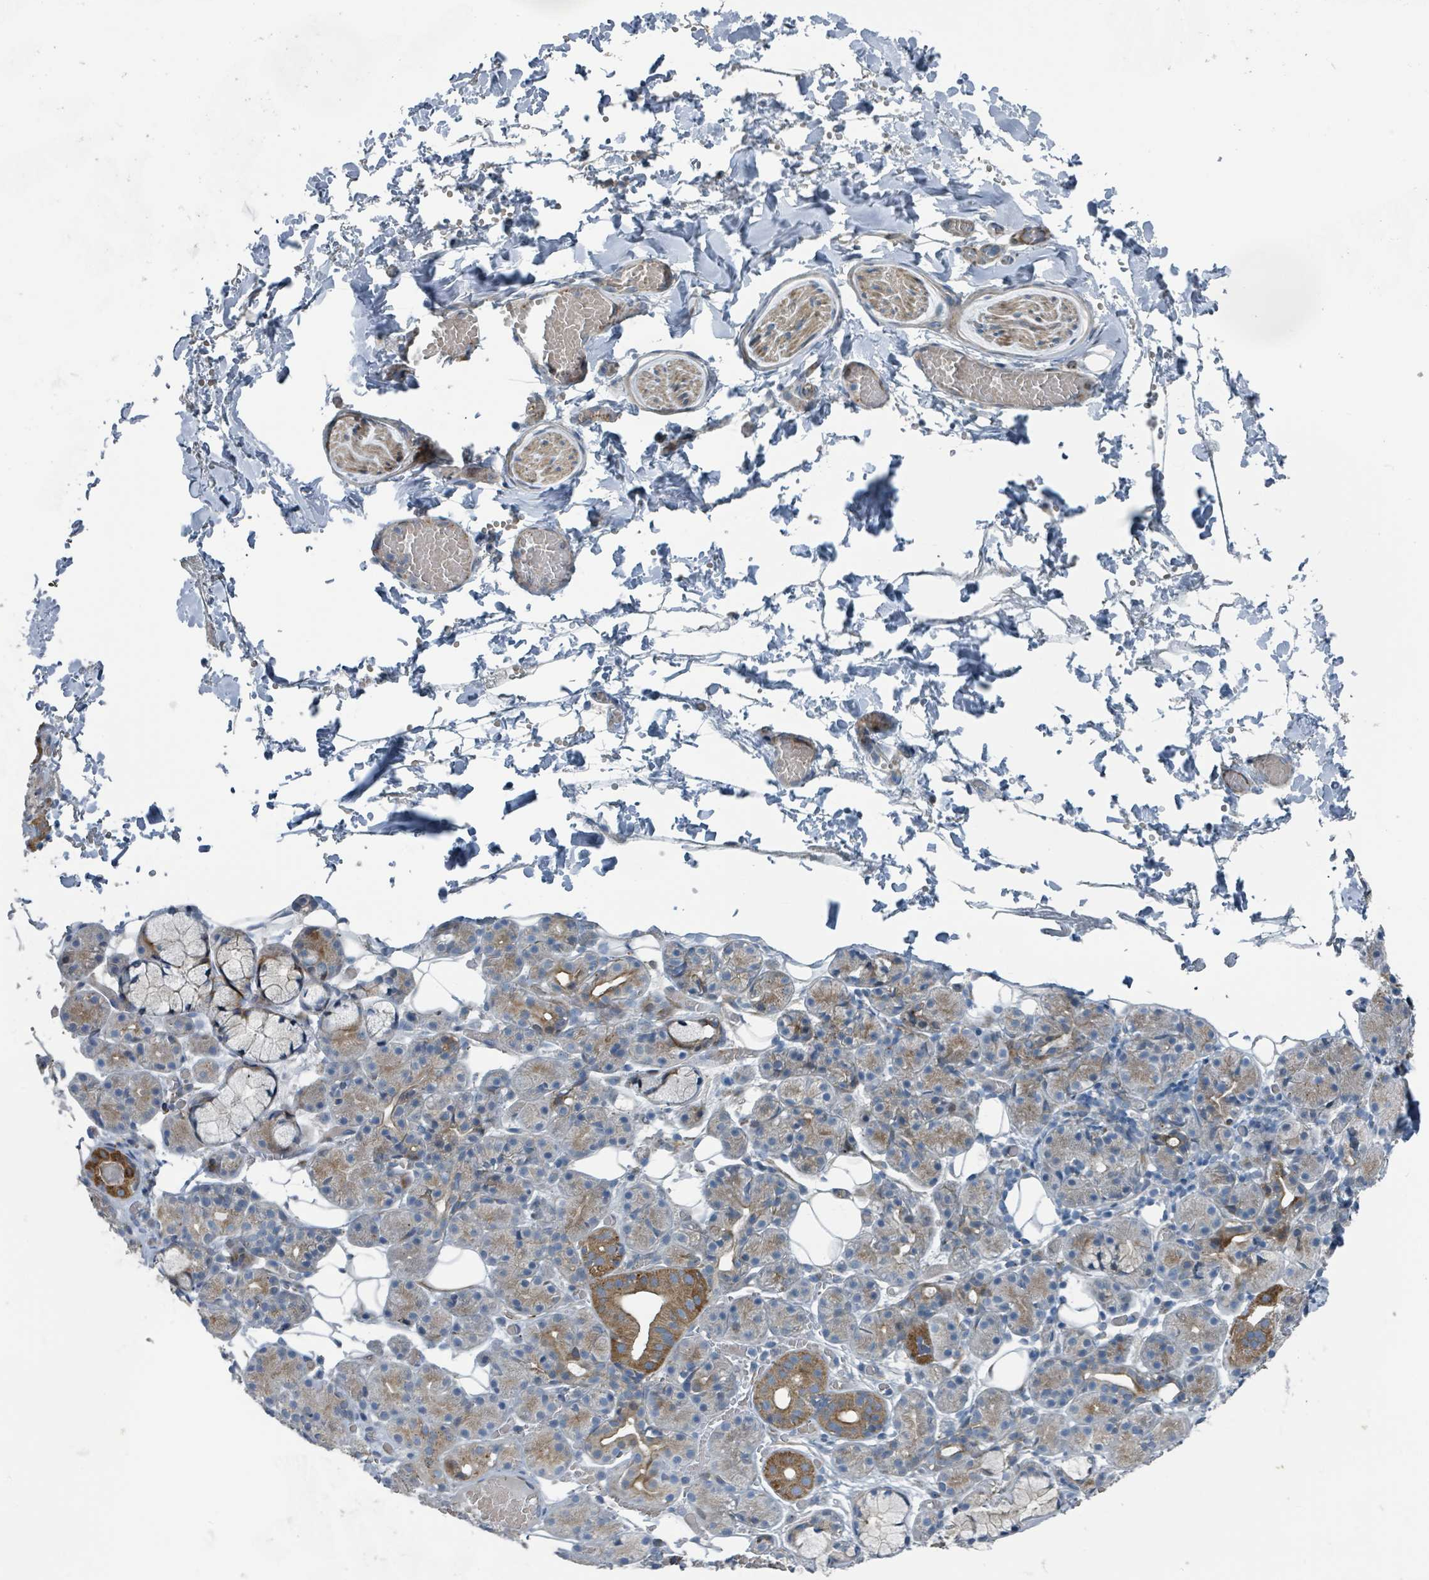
{"staining": {"intensity": "moderate", "quantity": "25%-75%", "location": "cytoplasmic/membranous"}, "tissue": "salivary gland", "cell_type": "Glandular cells", "image_type": "normal", "snomed": [{"axis": "morphology", "description": "Normal tissue, NOS"}, {"axis": "topography", "description": "Salivary gland"}], "caption": "Glandular cells display medium levels of moderate cytoplasmic/membranous positivity in about 25%-75% of cells in normal salivary gland.", "gene": "DIPK2A", "patient": {"sex": "male", "age": 63}}